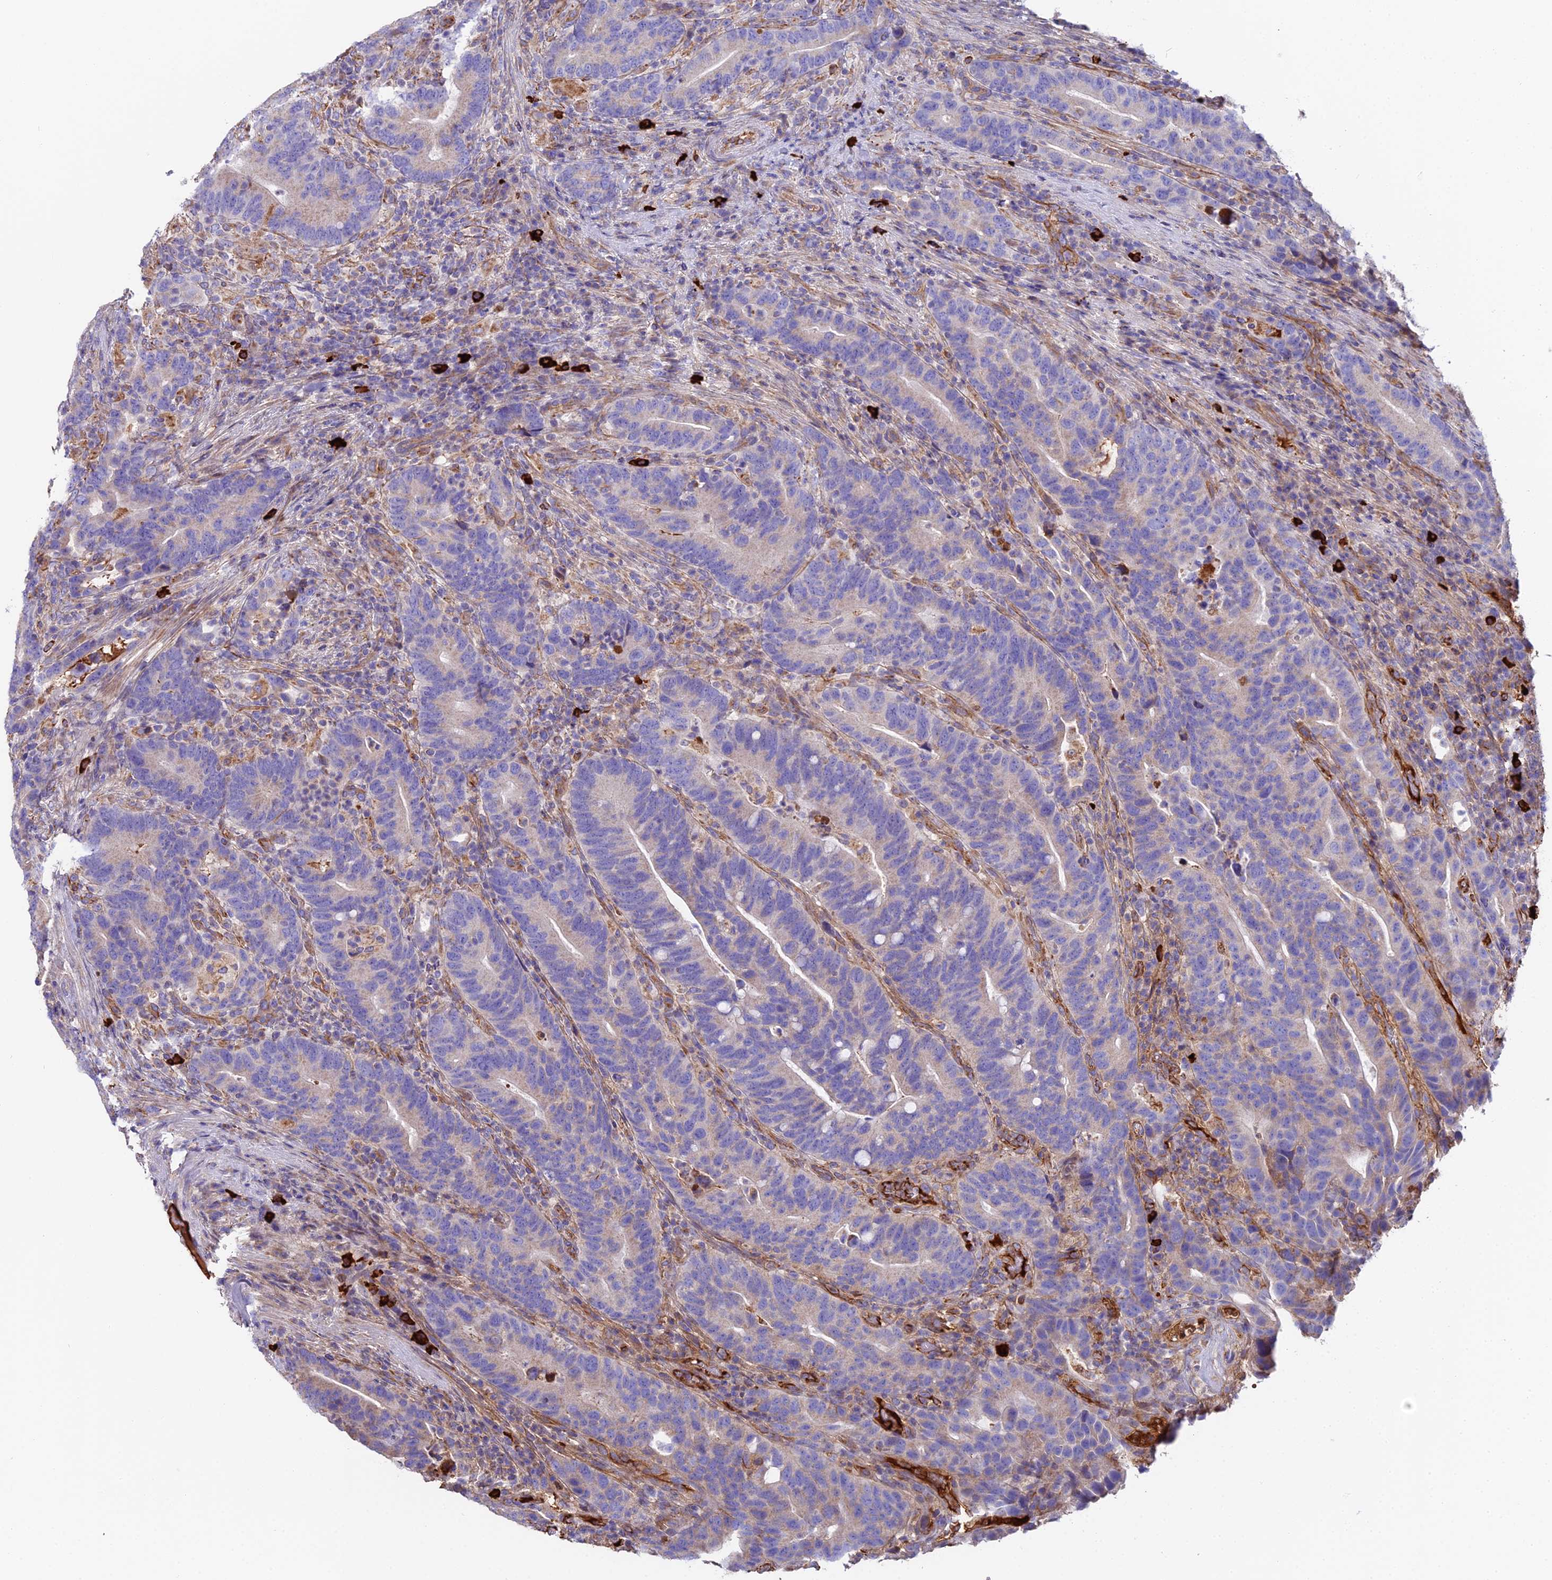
{"staining": {"intensity": "negative", "quantity": "none", "location": "none"}, "tissue": "colorectal cancer", "cell_type": "Tumor cells", "image_type": "cancer", "snomed": [{"axis": "morphology", "description": "Adenocarcinoma, NOS"}, {"axis": "topography", "description": "Colon"}], "caption": "The photomicrograph displays no significant positivity in tumor cells of adenocarcinoma (colorectal). The staining is performed using DAB (3,3'-diaminobenzidine) brown chromogen with nuclei counter-stained in using hematoxylin.", "gene": "BEX4", "patient": {"sex": "female", "age": 66}}